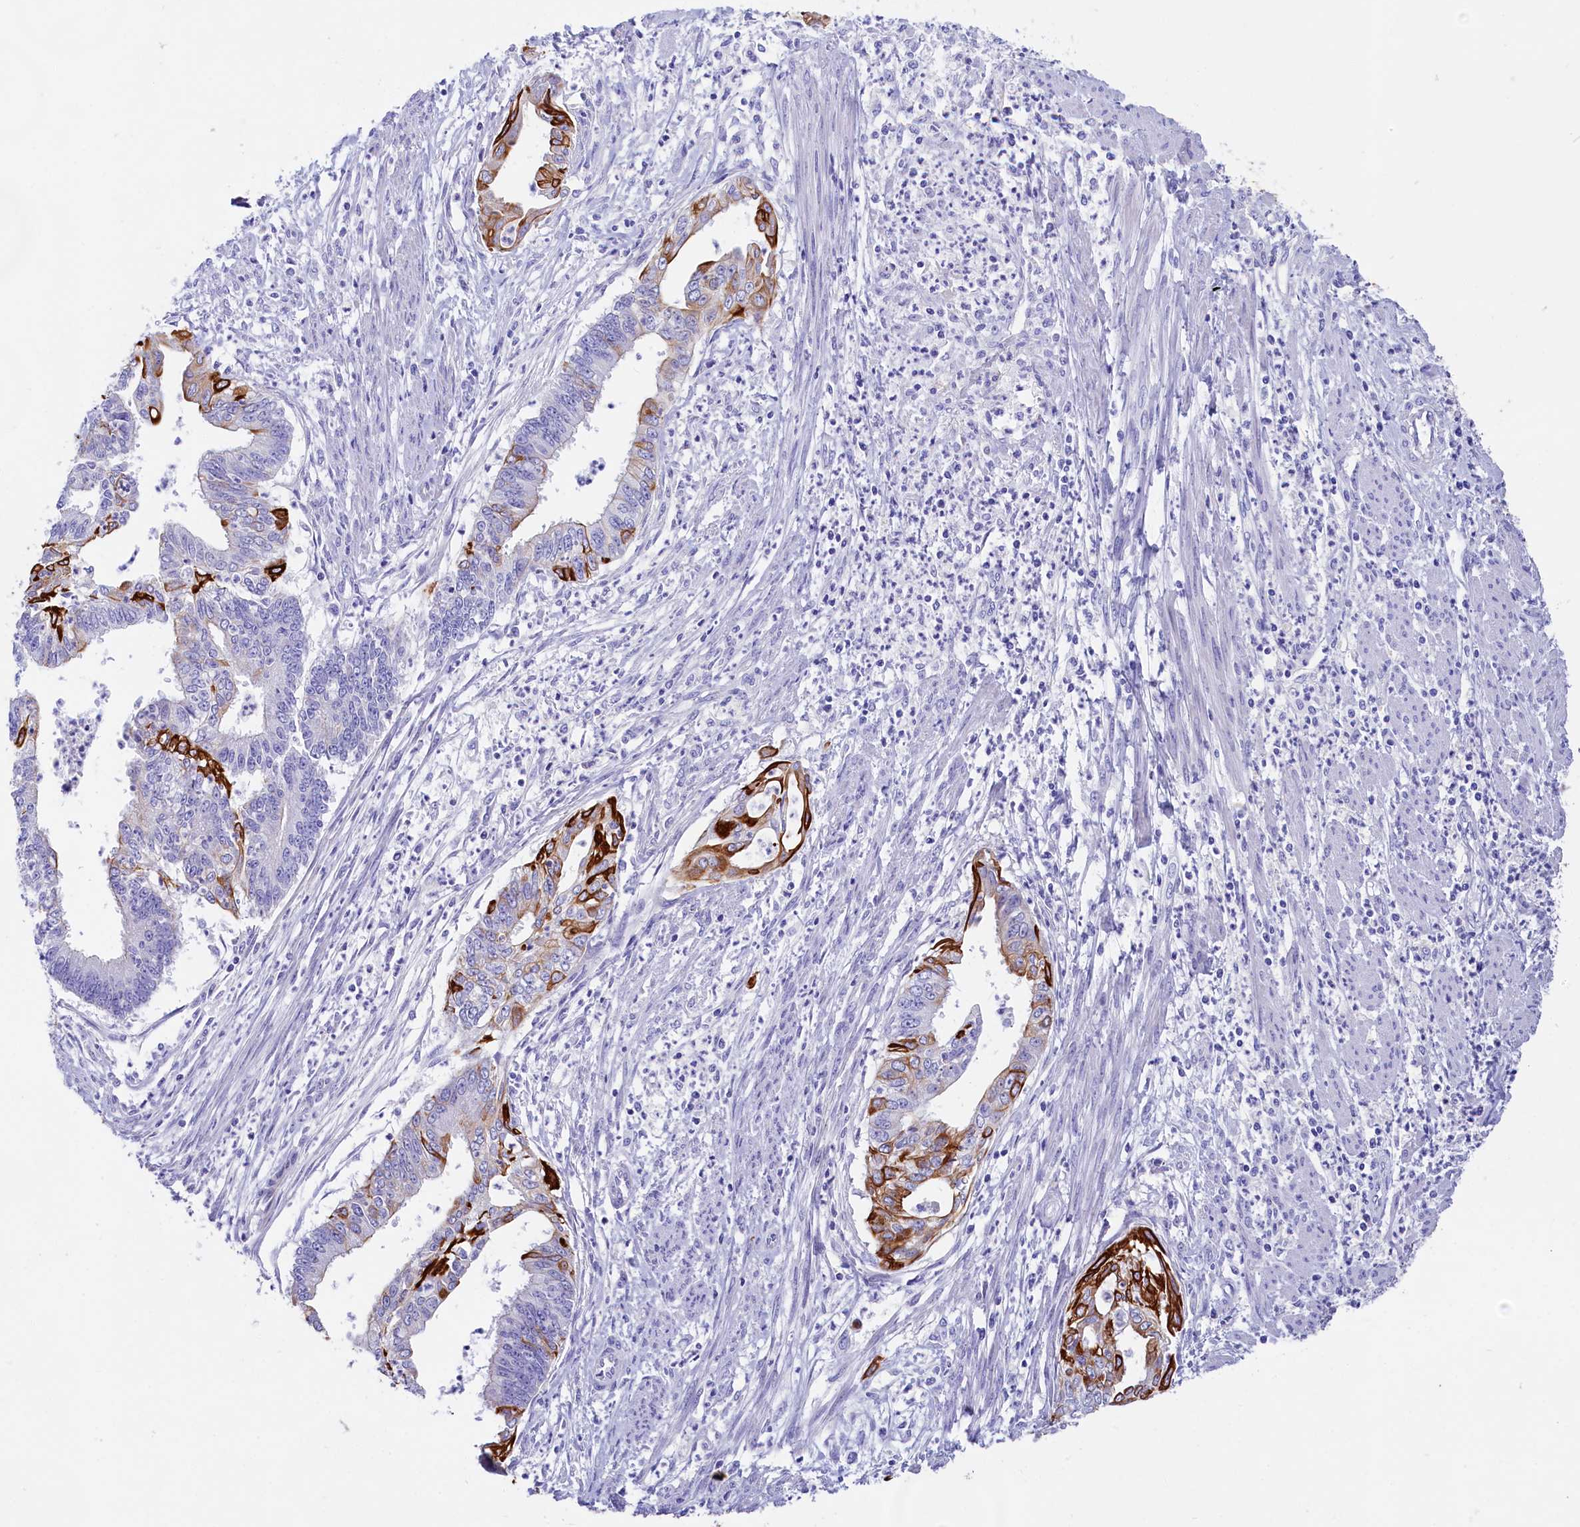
{"staining": {"intensity": "strong", "quantity": "<25%", "location": "cytoplasmic/membranous"}, "tissue": "endometrial cancer", "cell_type": "Tumor cells", "image_type": "cancer", "snomed": [{"axis": "morphology", "description": "Adenocarcinoma, NOS"}, {"axis": "topography", "description": "Endometrium"}], "caption": "Immunohistochemistry photomicrograph of neoplastic tissue: endometrial cancer (adenocarcinoma) stained using immunohistochemistry (IHC) shows medium levels of strong protein expression localized specifically in the cytoplasmic/membranous of tumor cells, appearing as a cytoplasmic/membranous brown color.", "gene": "SULT2A1", "patient": {"sex": "female", "age": 73}}